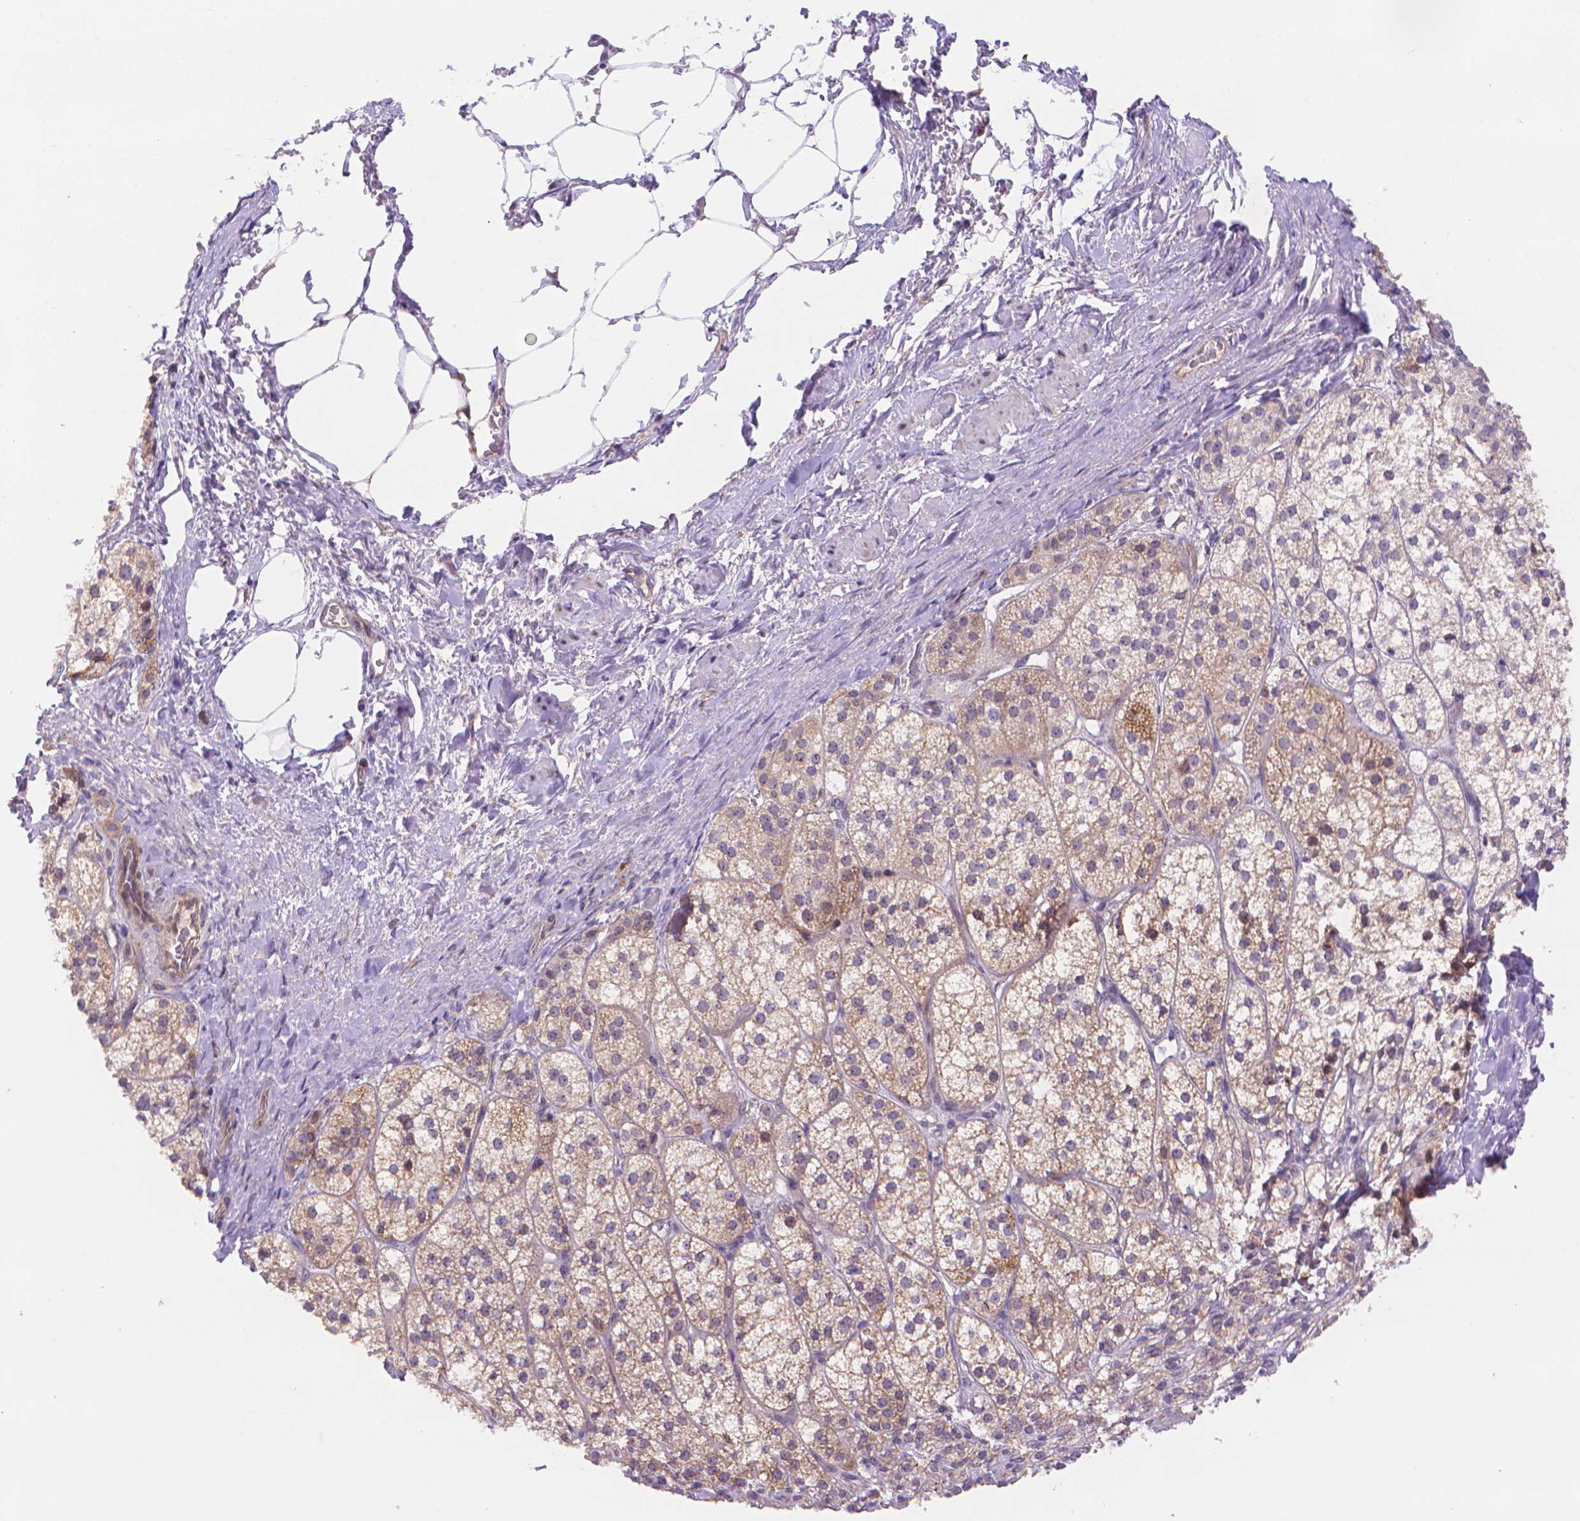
{"staining": {"intensity": "weak", "quantity": "25%-75%", "location": "cytoplasmic/membranous"}, "tissue": "adrenal gland", "cell_type": "Glandular cells", "image_type": "normal", "snomed": [{"axis": "morphology", "description": "Normal tissue, NOS"}, {"axis": "topography", "description": "Adrenal gland"}], "caption": "Weak cytoplasmic/membranous positivity is seen in about 25%-75% of glandular cells in unremarkable adrenal gland. Immunohistochemistry stains the protein in brown and the nuclei are stained blue.", "gene": "CYYR1", "patient": {"sex": "female", "age": 60}}